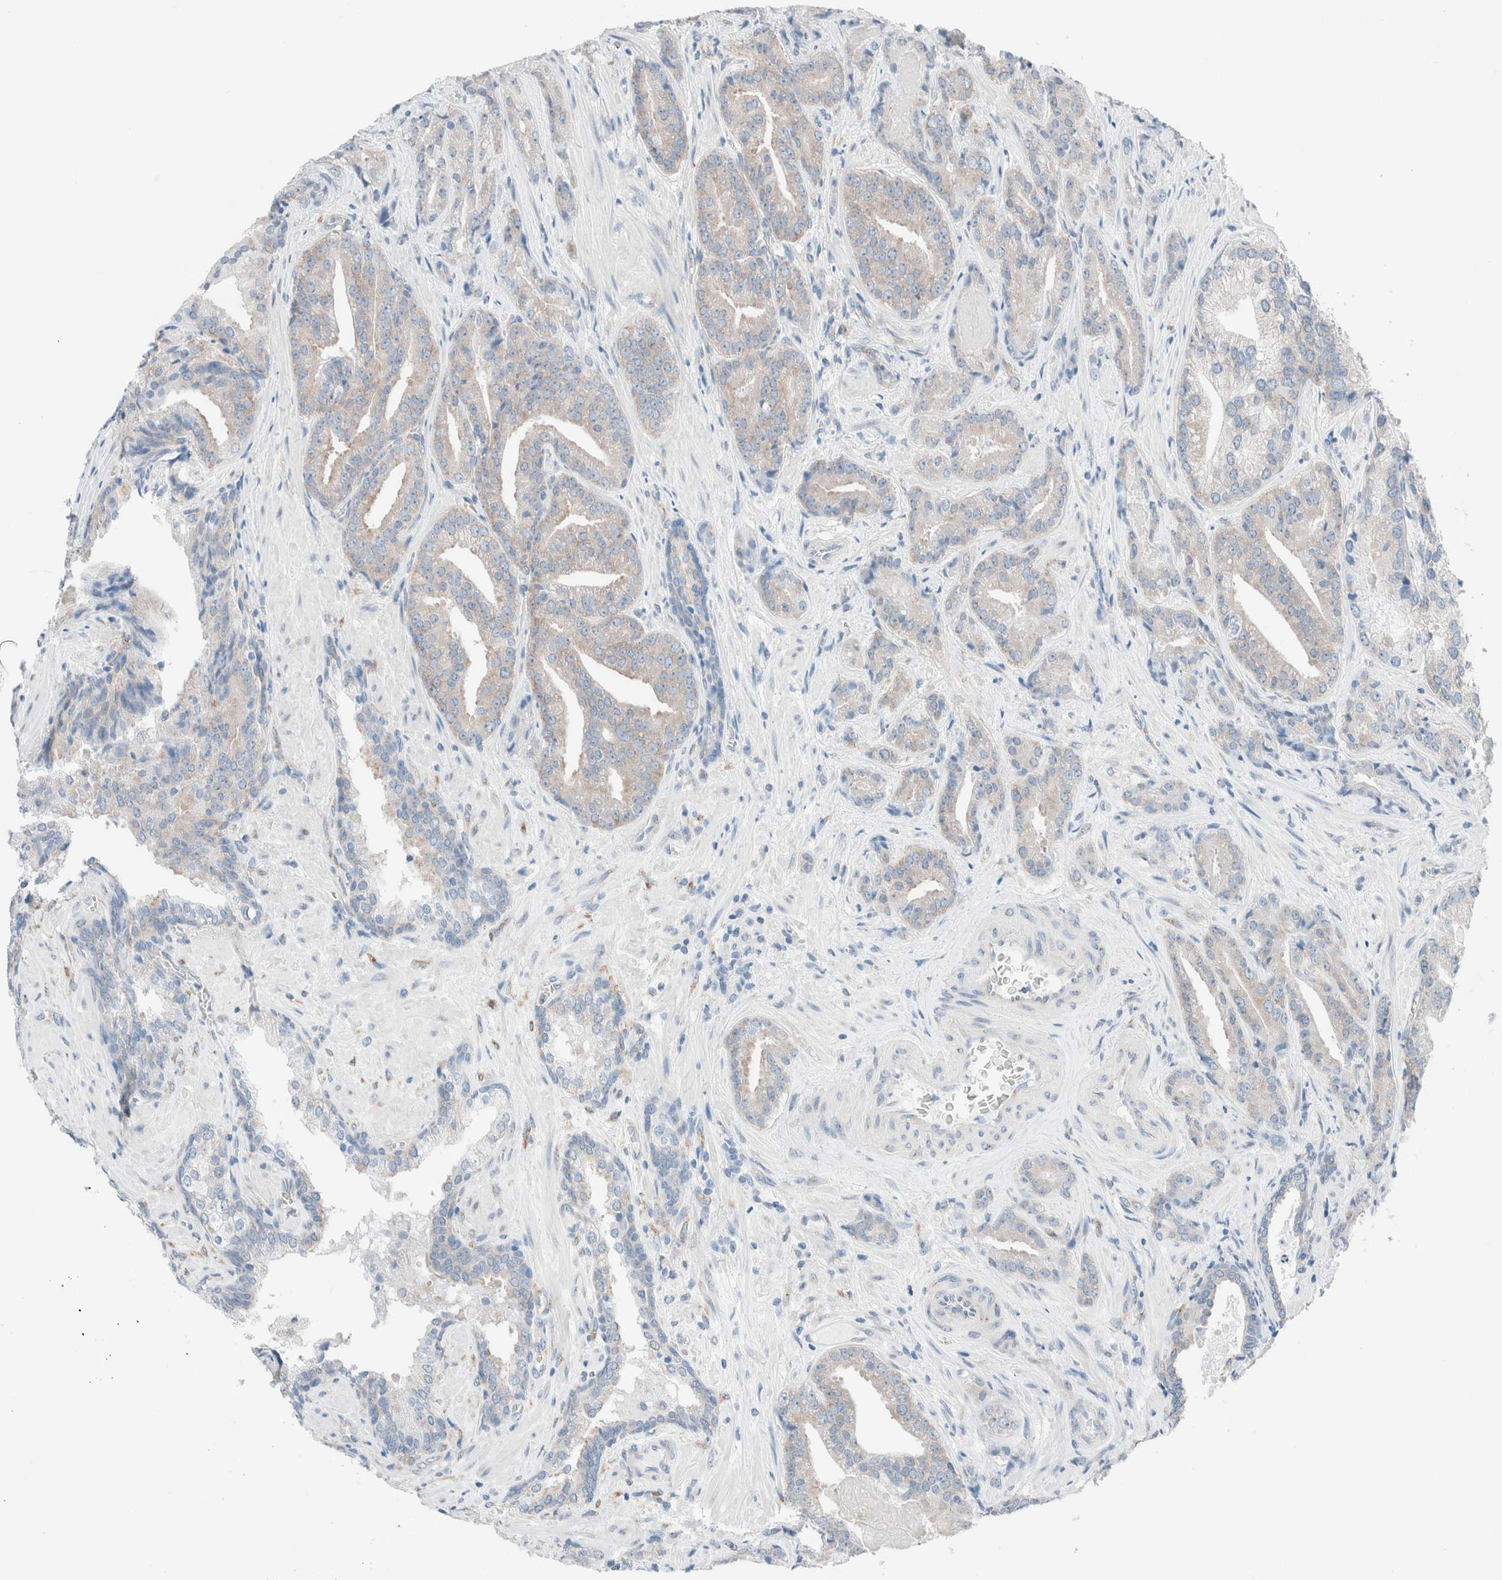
{"staining": {"intensity": "weak", "quantity": "<25%", "location": "cytoplasmic/membranous"}, "tissue": "prostate cancer", "cell_type": "Tumor cells", "image_type": "cancer", "snomed": [{"axis": "morphology", "description": "Adenocarcinoma, Low grade"}, {"axis": "topography", "description": "Prostate"}], "caption": "This is an immunohistochemistry (IHC) photomicrograph of prostate cancer (adenocarcinoma (low-grade)). There is no expression in tumor cells.", "gene": "CASC3", "patient": {"sex": "male", "age": 67}}